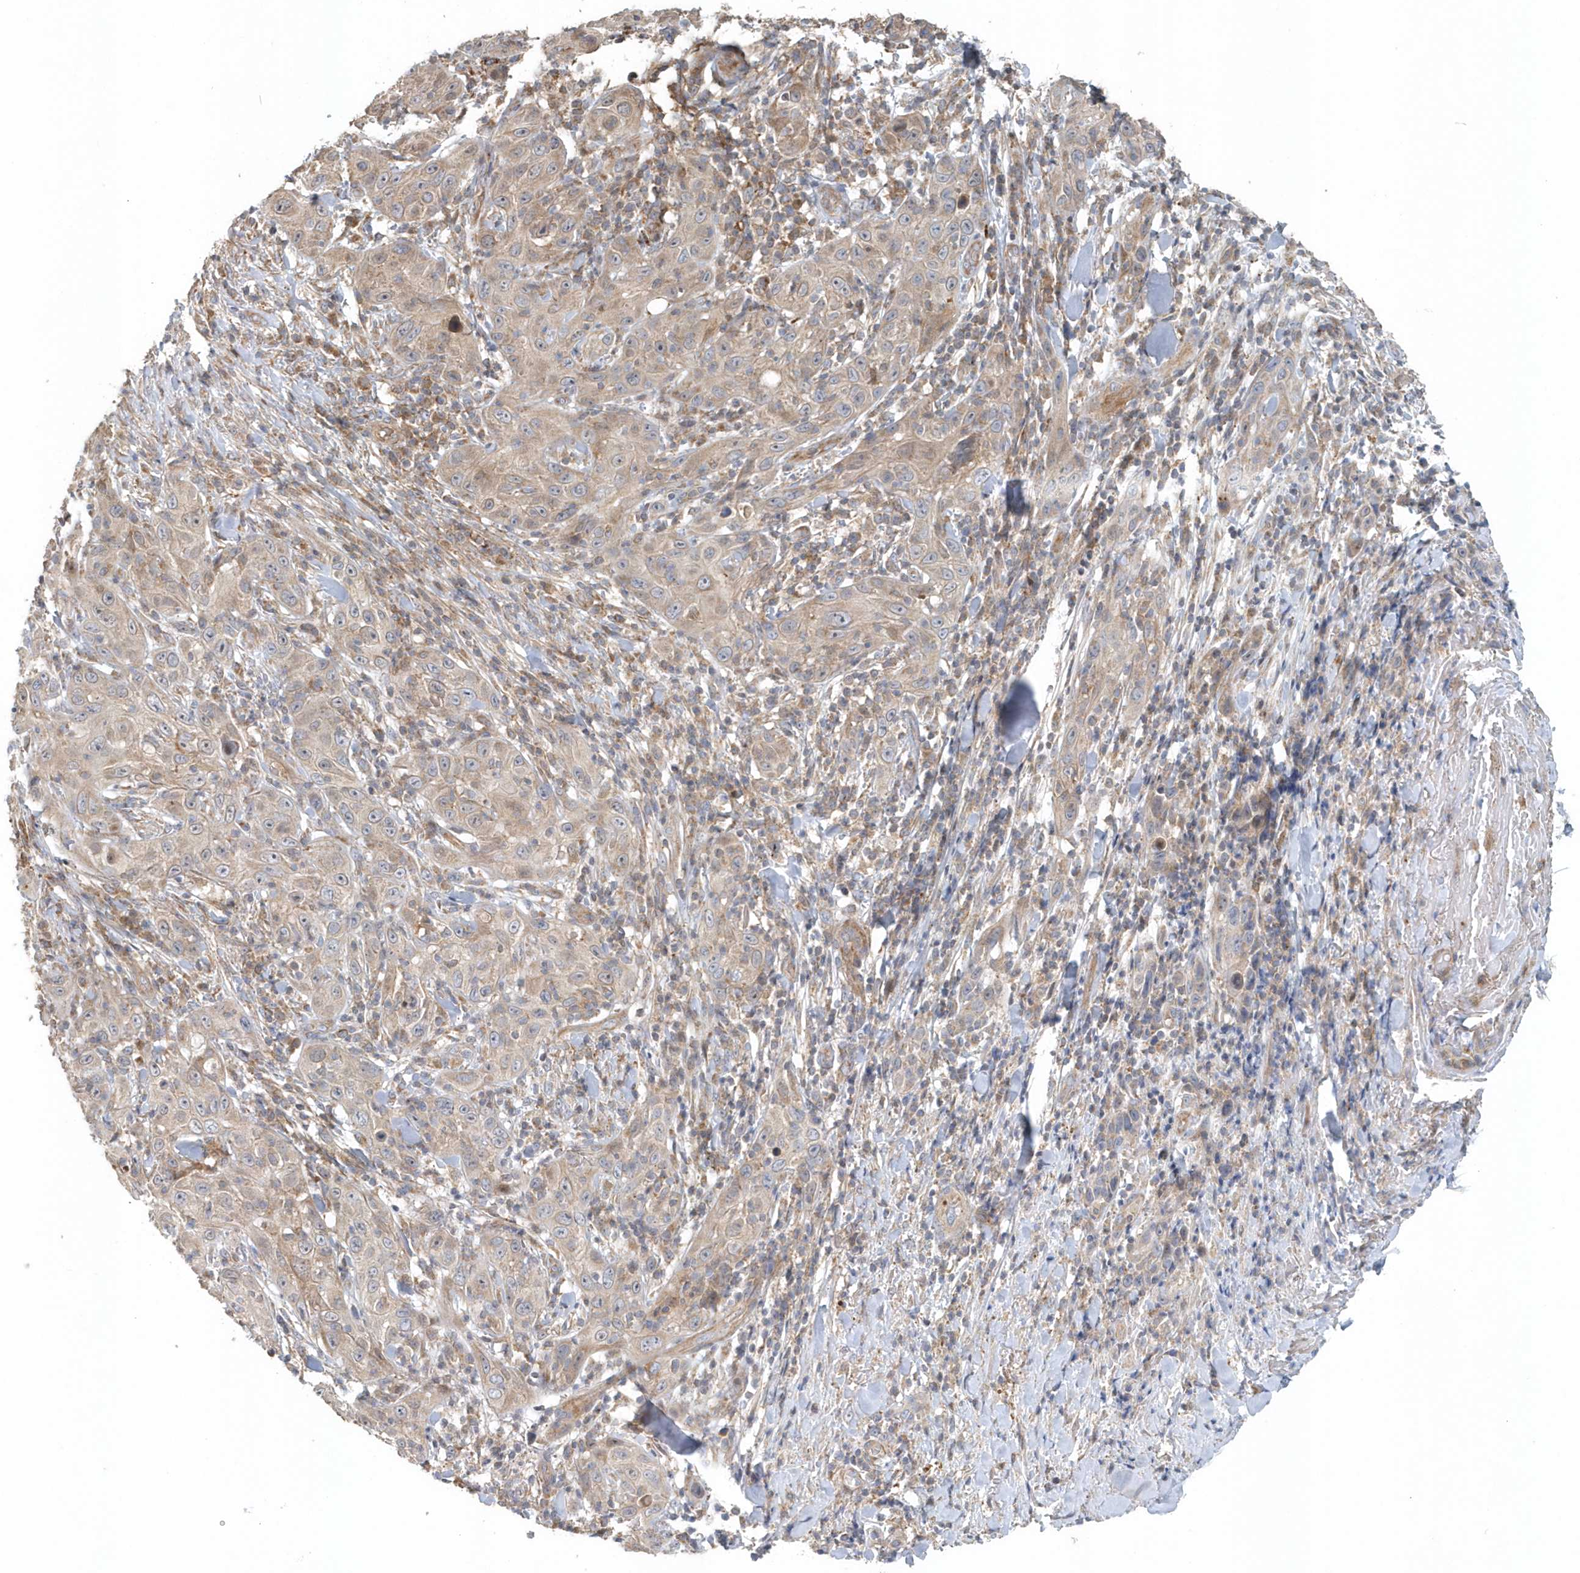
{"staining": {"intensity": "weak", "quantity": ">75%", "location": "cytoplasmic/membranous"}, "tissue": "skin cancer", "cell_type": "Tumor cells", "image_type": "cancer", "snomed": [{"axis": "morphology", "description": "Squamous cell carcinoma, NOS"}, {"axis": "topography", "description": "Skin"}], "caption": "High-power microscopy captured an immunohistochemistry (IHC) image of skin squamous cell carcinoma, revealing weak cytoplasmic/membranous staining in about >75% of tumor cells.", "gene": "MMUT", "patient": {"sex": "female", "age": 88}}